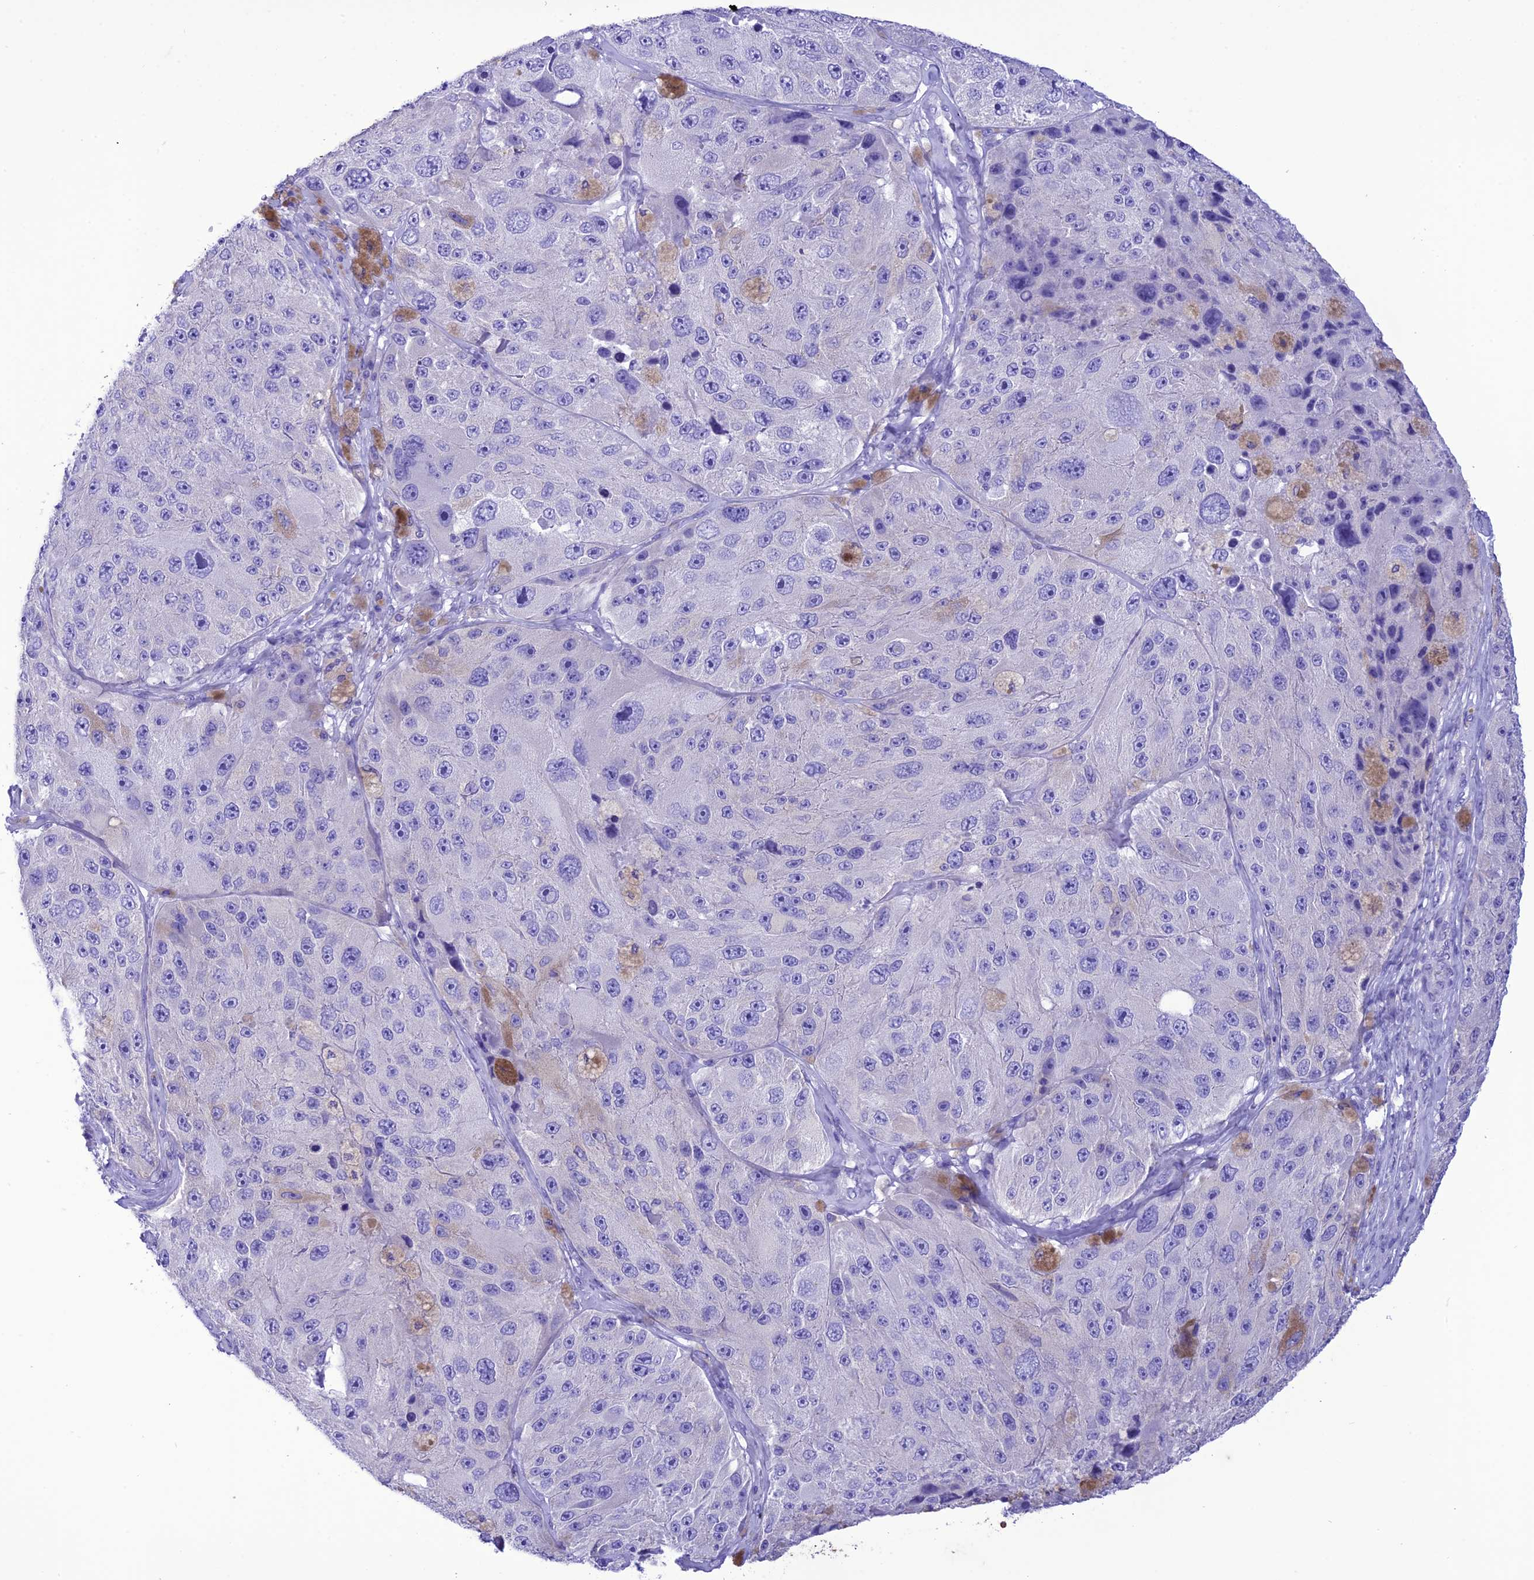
{"staining": {"intensity": "negative", "quantity": "none", "location": "none"}, "tissue": "melanoma", "cell_type": "Tumor cells", "image_type": "cancer", "snomed": [{"axis": "morphology", "description": "Malignant melanoma, Metastatic site"}, {"axis": "topography", "description": "Lymph node"}], "caption": "This photomicrograph is of malignant melanoma (metastatic site) stained with immunohistochemistry to label a protein in brown with the nuclei are counter-stained blue. There is no expression in tumor cells.", "gene": "VPS52", "patient": {"sex": "male", "age": 62}}